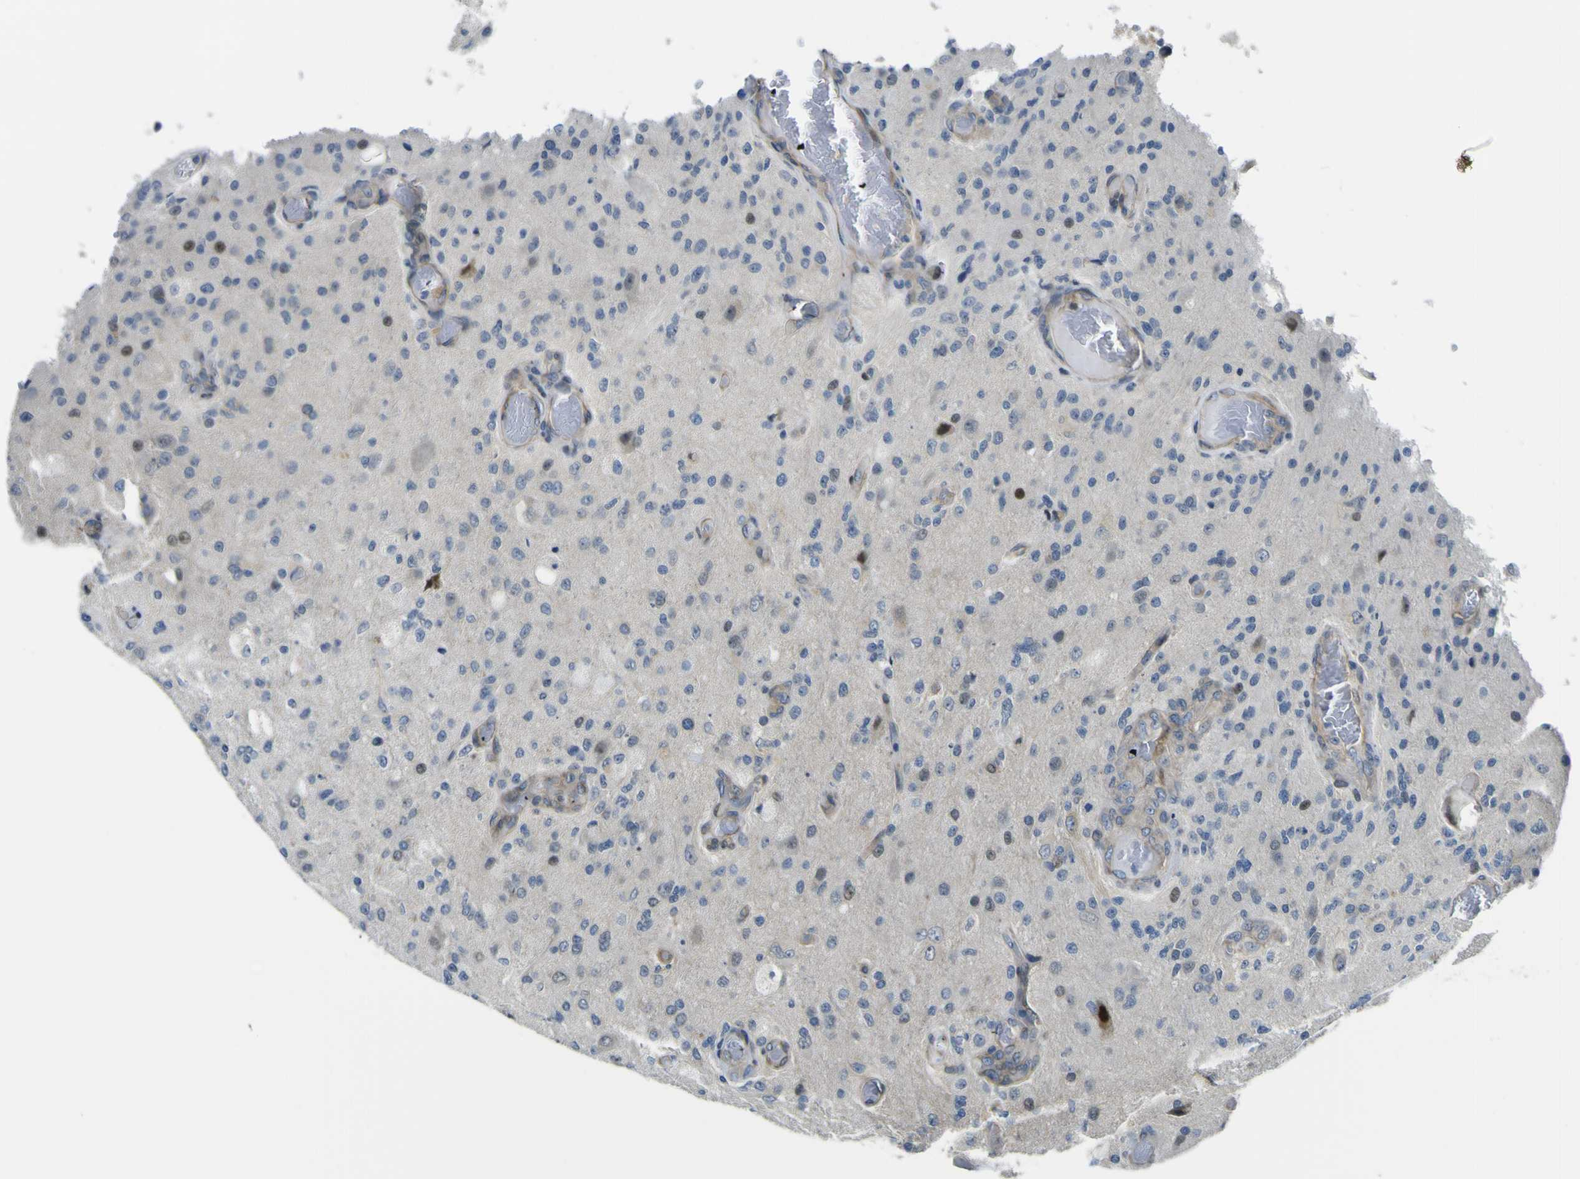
{"staining": {"intensity": "strong", "quantity": "<25%", "location": "nuclear"}, "tissue": "glioma", "cell_type": "Tumor cells", "image_type": "cancer", "snomed": [{"axis": "morphology", "description": "Normal tissue, NOS"}, {"axis": "morphology", "description": "Glioma, malignant, High grade"}, {"axis": "topography", "description": "Cerebral cortex"}], "caption": "This histopathology image displays IHC staining of human glioma, with medium strong nuclear staining in approximately <25% of tumor cells.", "gene": "KDM7A", "patient": {"sex": "male", "age": 77}}